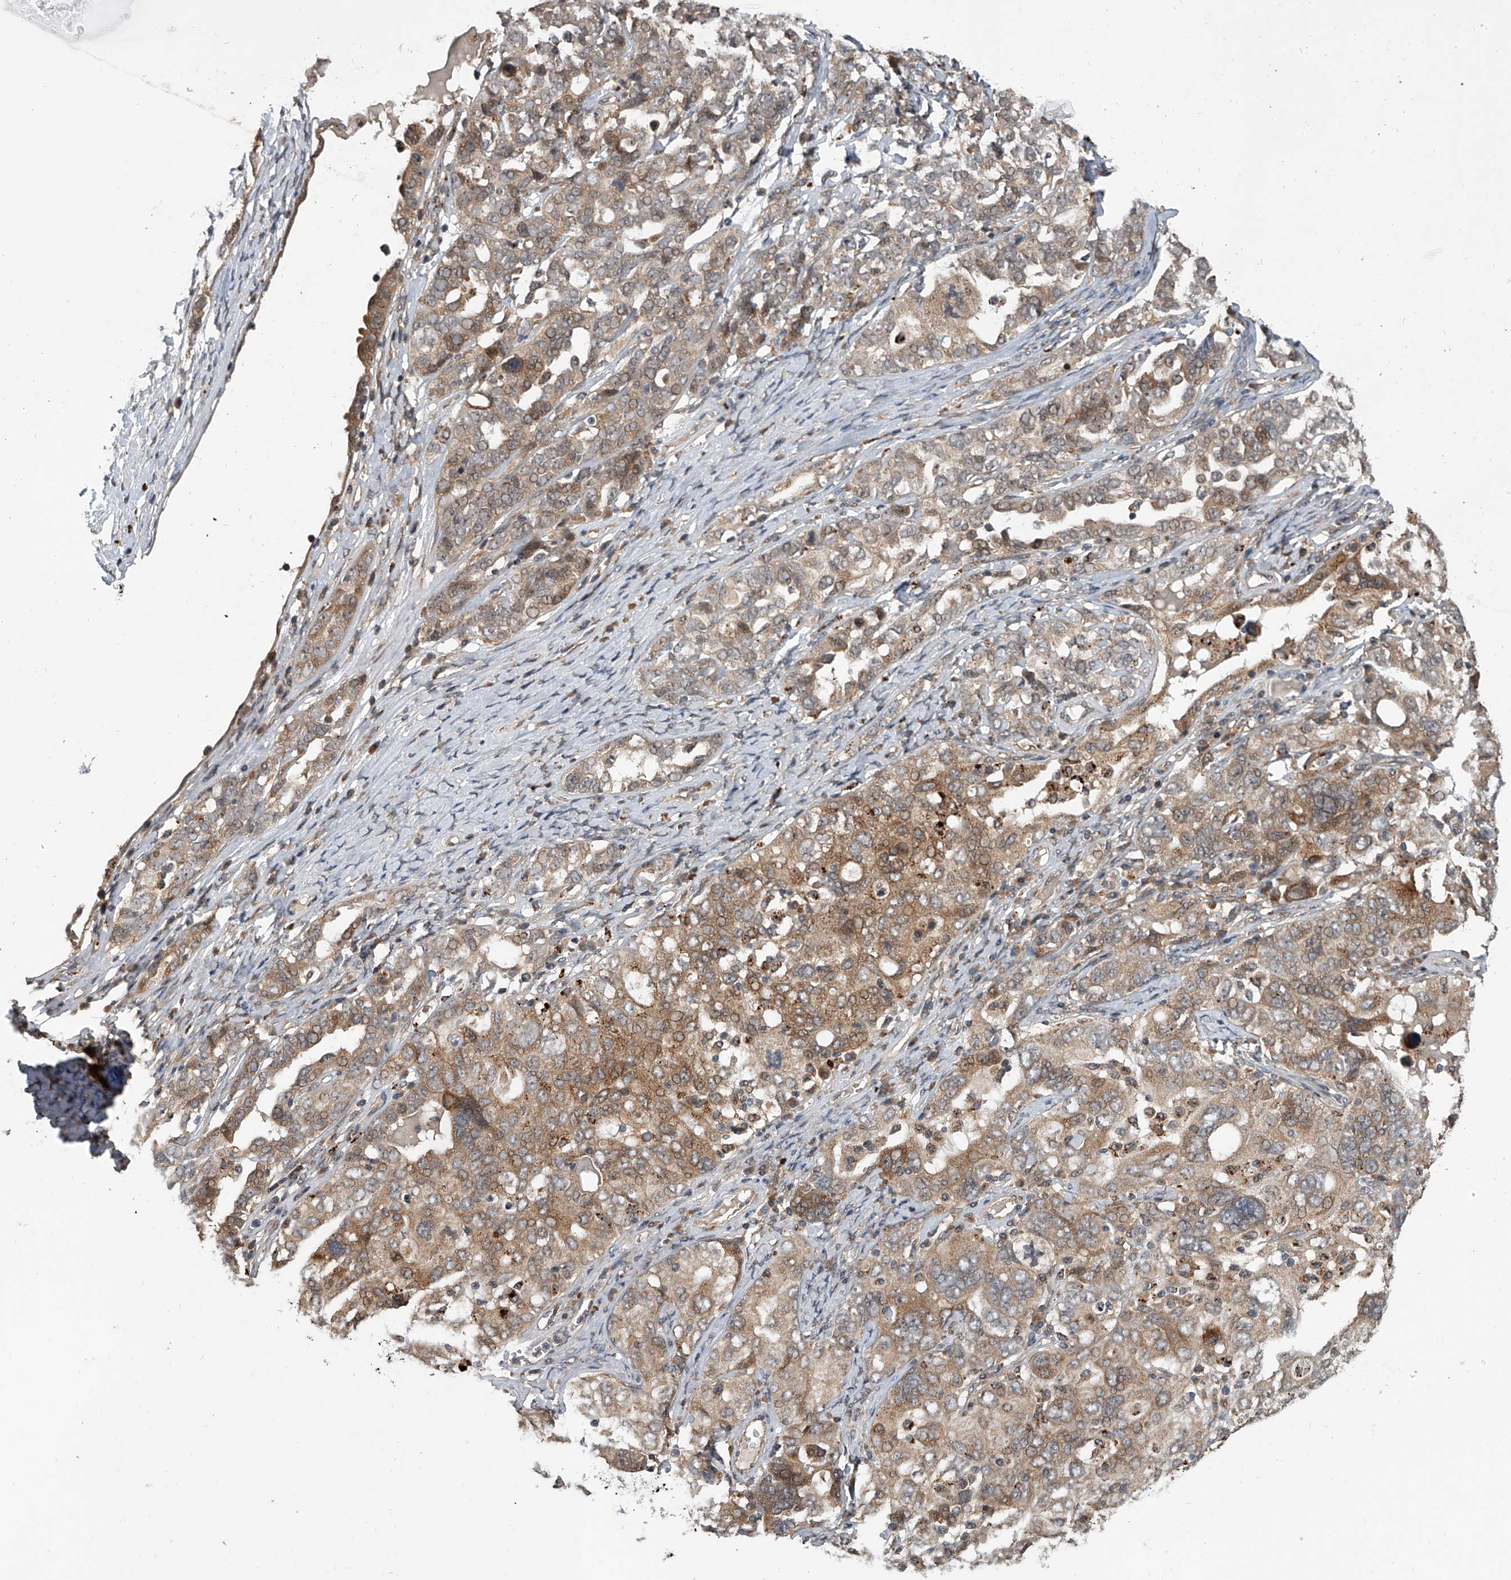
{"staining": {"intensity": "moderate", "quantity": ">75%", "location": "cytoplasmic/membranous"}, "tissue": "ovarian cancer", "cell_type": "Tumor cells", "image_type": "cancer", "snomed": [{"axis": "morphology", "description": "Carcinoma, endometroid"}, {"axis": "topography", "description": "Ovary"}], "caption": "Ovarian endometroid carcinoma tissue displays moderate cytoplasmic/membranous staining in approximately >75% of tumor cells", "gene": "GEMIN8", "patient": {"sex": "female", "age": 62}}